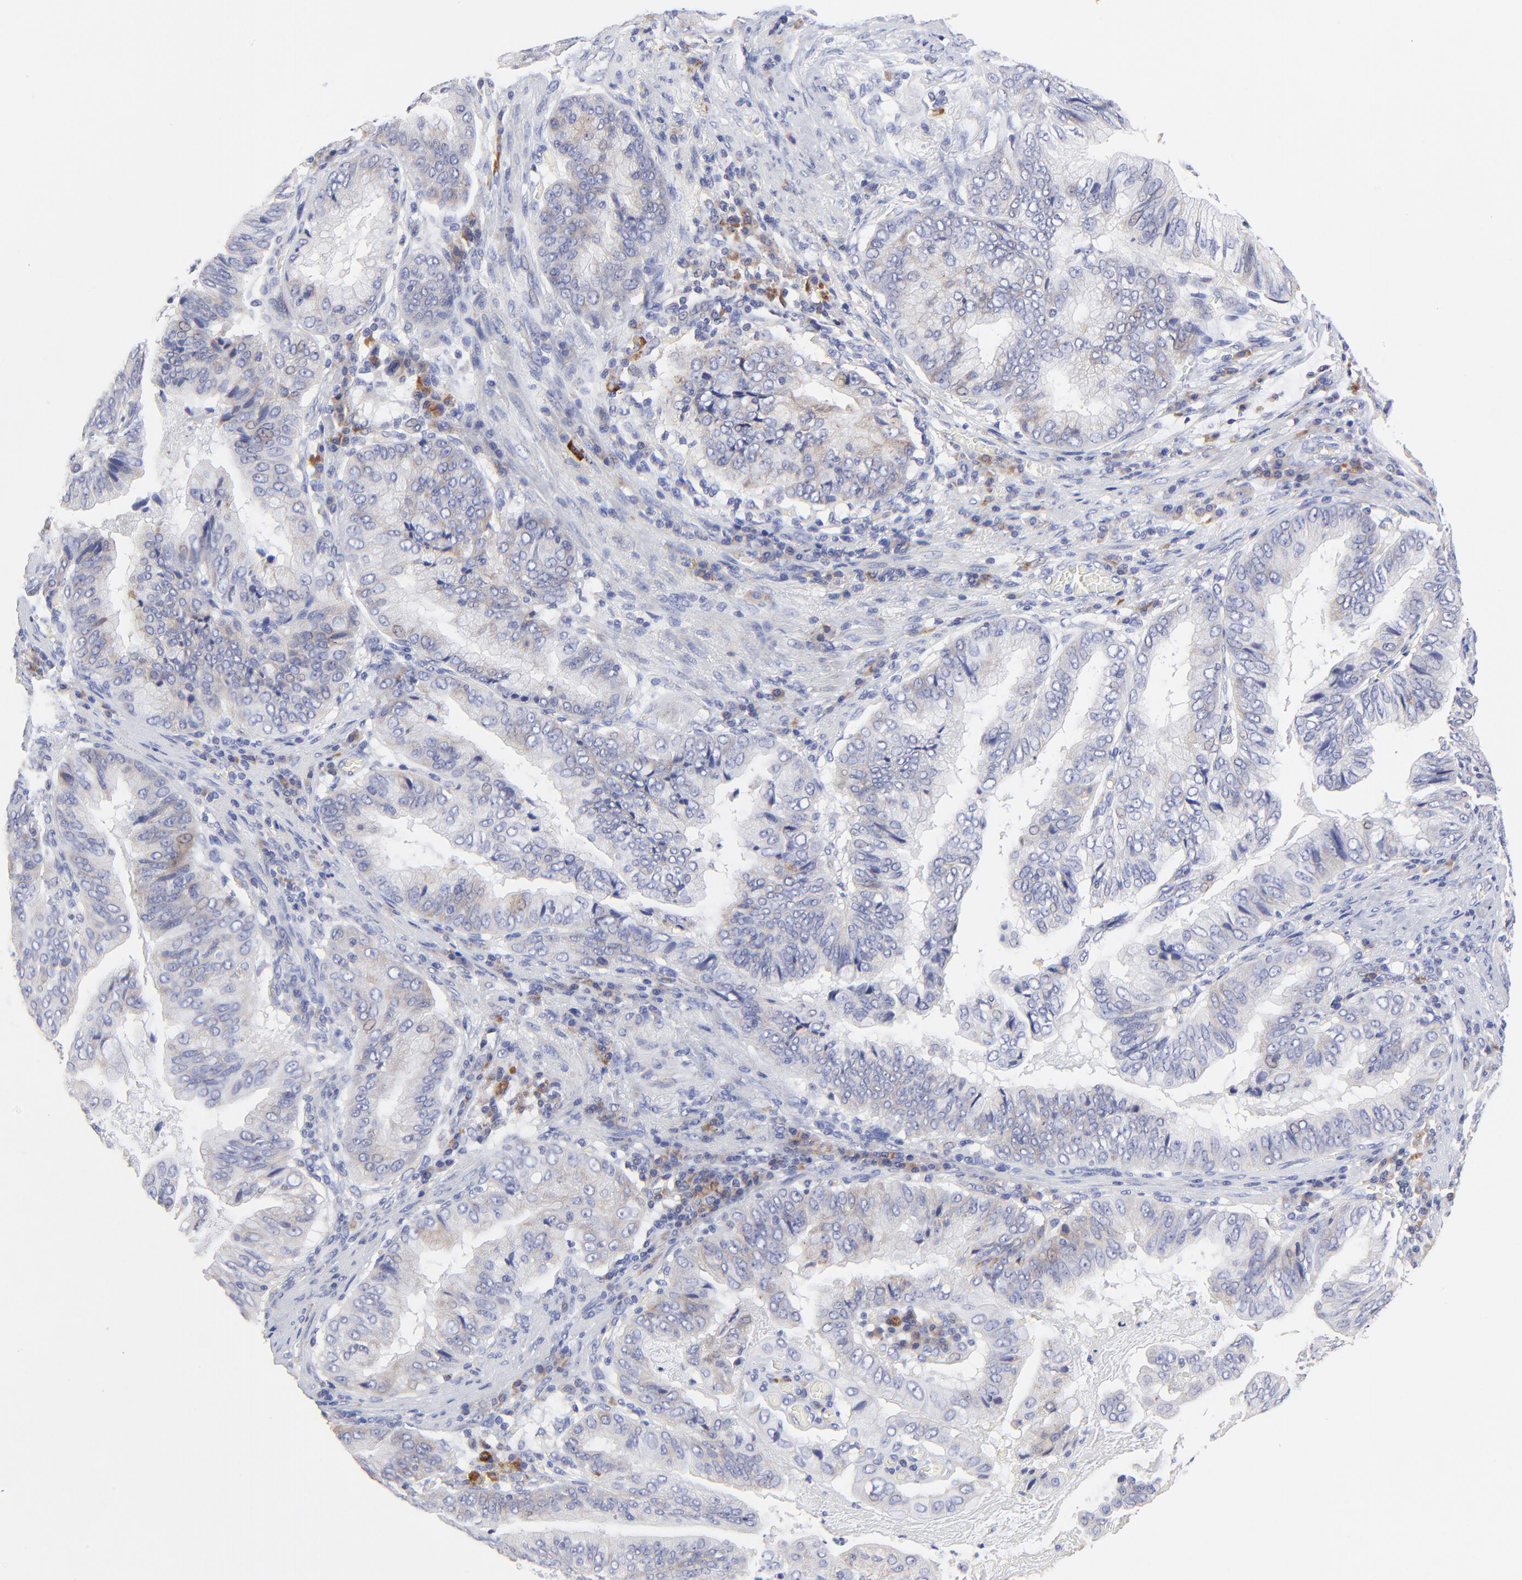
{"staining": {"intensity": "weak", "quantity": "<25%", "location": "cytoplasmic/membranous"}, "tissue": "stomach cancer", "cell_type": "Tumor cells", "image_type": "cancer", "snomed": [{"axis": "morphology", "description": "Adenocarcinoma, NOS"}, {"axis": "topography", "description": "Stomach, upper"}], "caption": "Protein analysis of stomach cancer displays no significant staining in tumor cells.", "gene": "LHFPL1", "patient": {"sex": "male", "age": 80}}